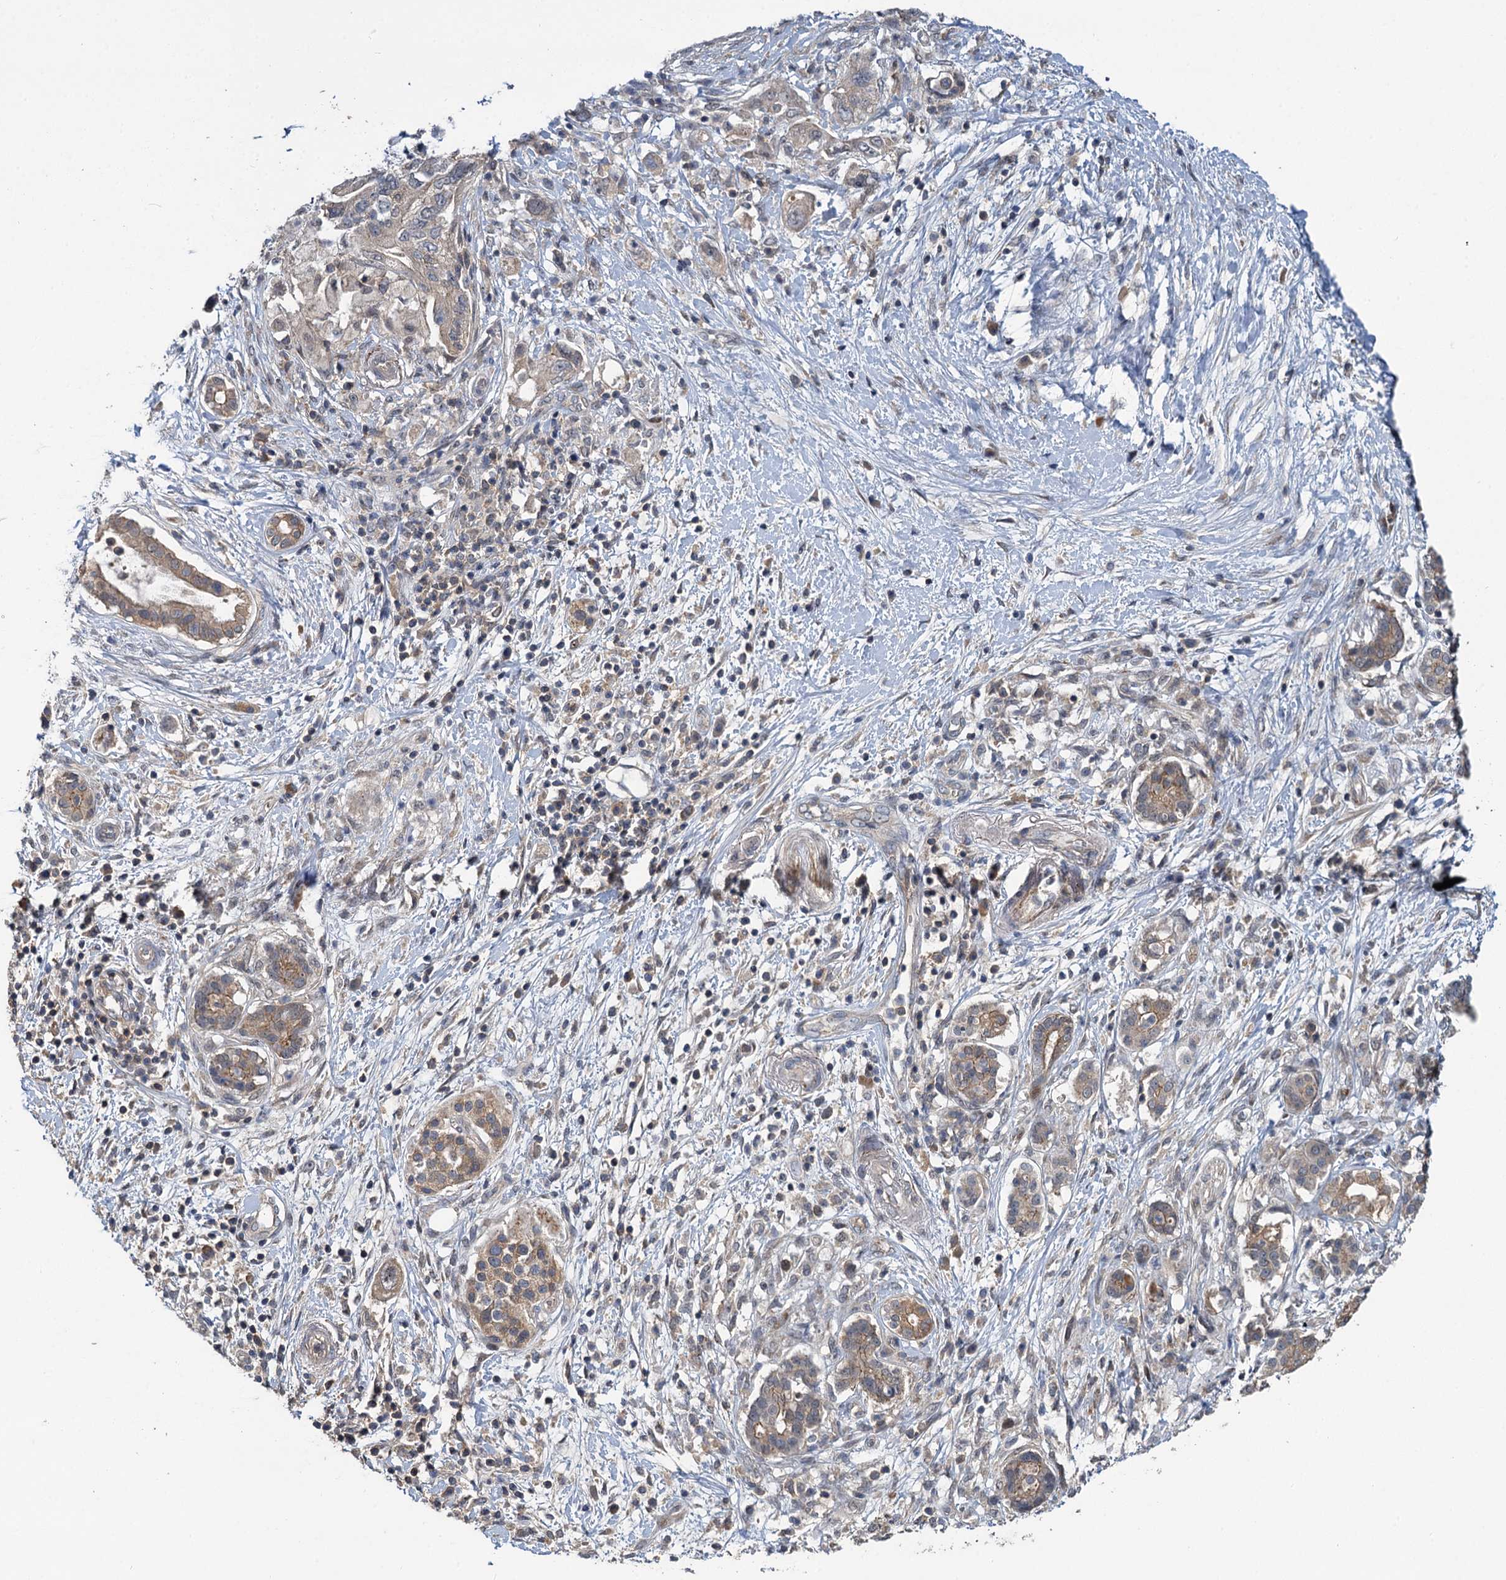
{"staining": {"intensity": "weak", "quantity": "25%-75%", "location": "cytoplasmic/membranous"}, "tissue": "pancreatic cancer", "cell_type": "Tumor cells", "image_type": "cancer", "snomed": [{"axis": "morphology", "description": "Adenocarcinoma, NOS"}, {"axis": "topography", "description": "Pancreas"}], "caption": "High-magnification brightfield microscopy of pancreatic cancer (adenocarcinoma) stained with DAB (3,3'-diaminobenzidine) (brown) and counterstained with hematoxylin (blue). tumor cells exhibit weak cytoplasmic/membranous positivity is appreciated in about25%-75% of cells.", "gene": "TMEM39A", "patient": {"sex": "female", "age": 73}}